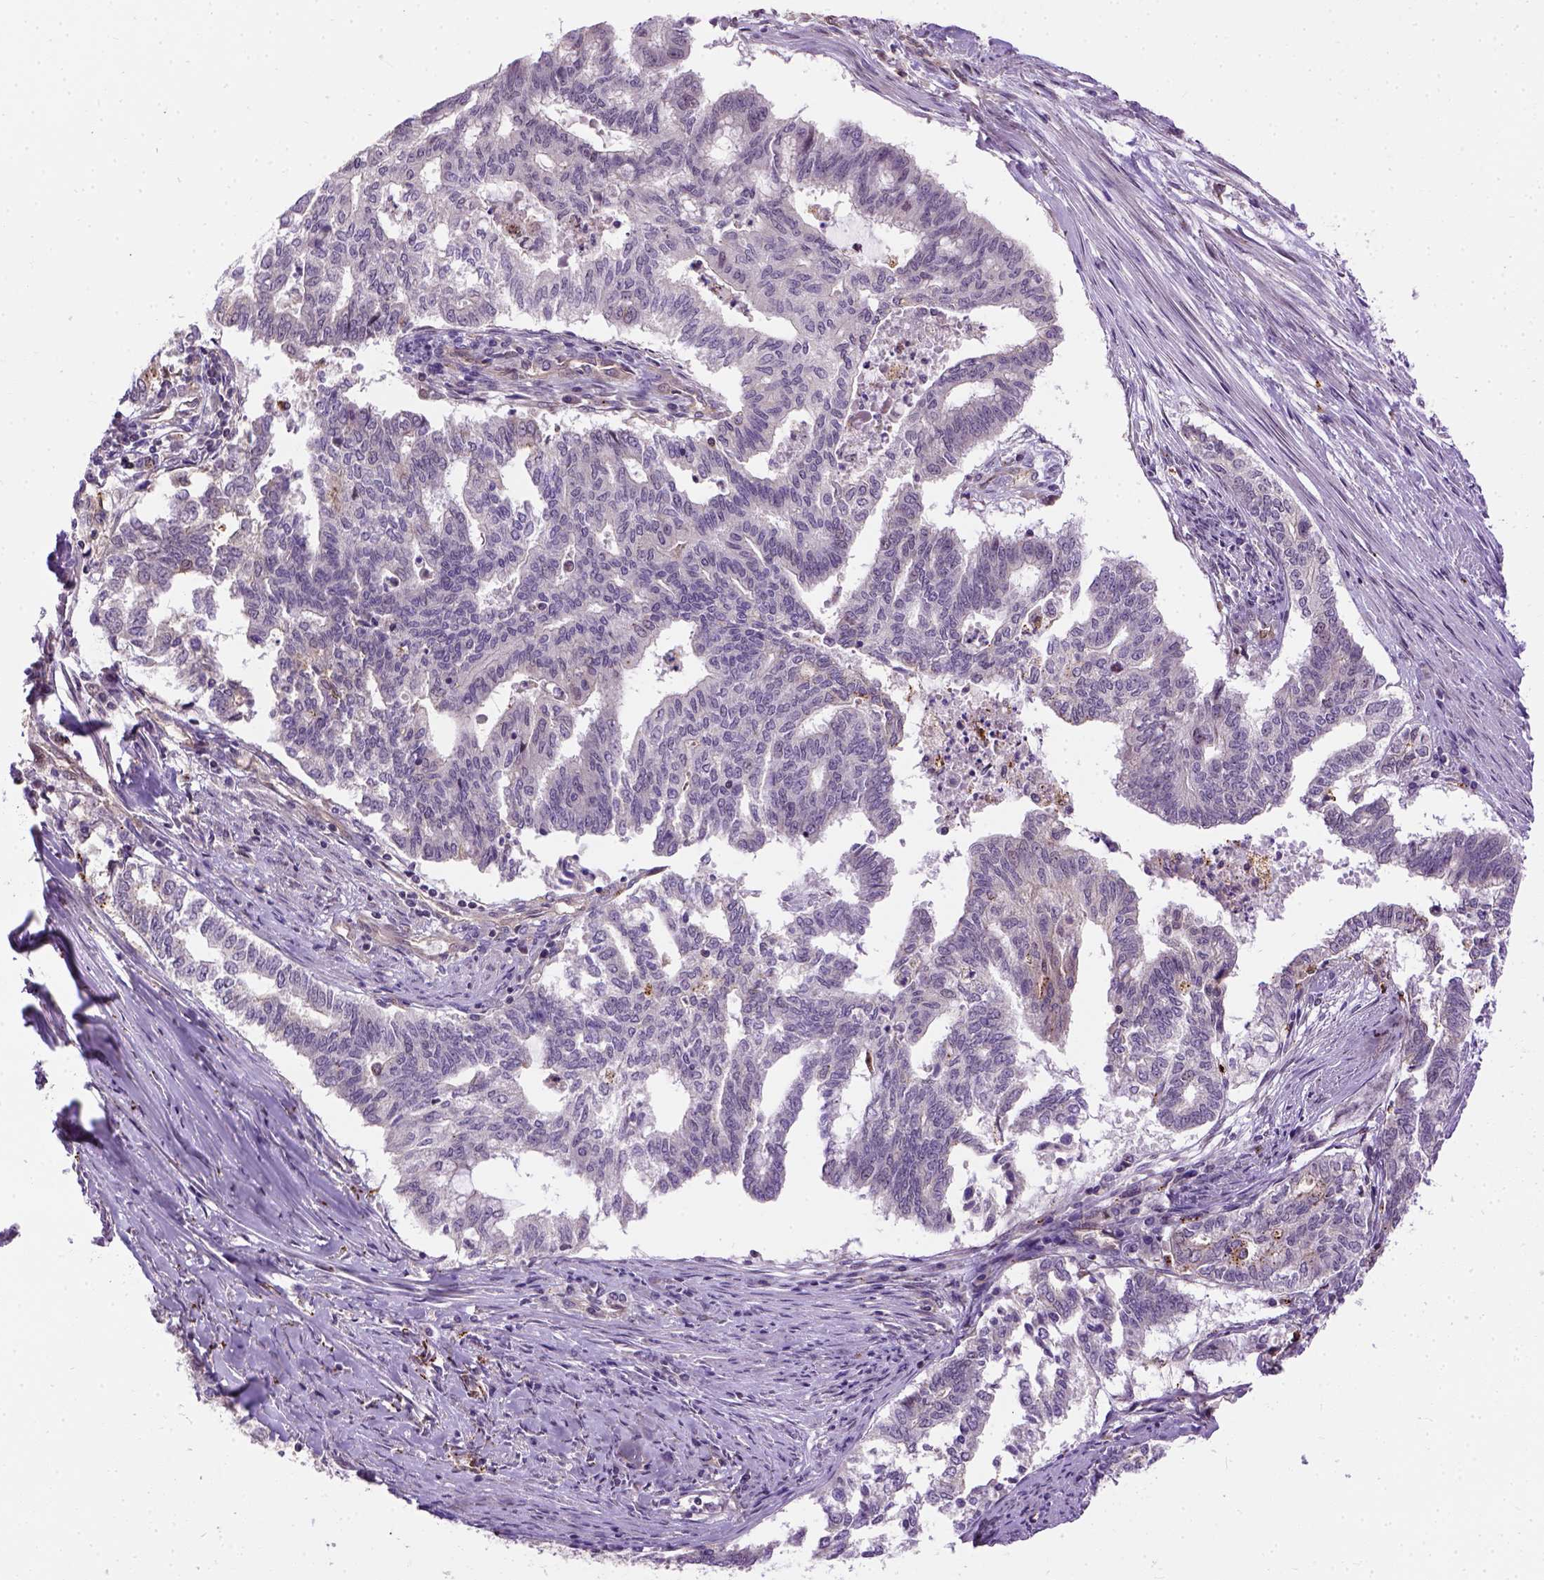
{"staining": {"intensity": "negative", "quantity": "none", "location": "none"}, "tissue": "endometrial cancer", "cell_type": "Tumor cells", "image_type": "cancer", "snomed": [{"axis": "morphology", "description": "Adenocarcinoma, NOS"}, {"axis": "topography", "description": "Endometrium"}], "caption": "Tumor cells show no significant expression in endometrial cancer (adenocarcinoma).", "gene": "KAZN", "patient": {"sex": "female", "age": 79}}